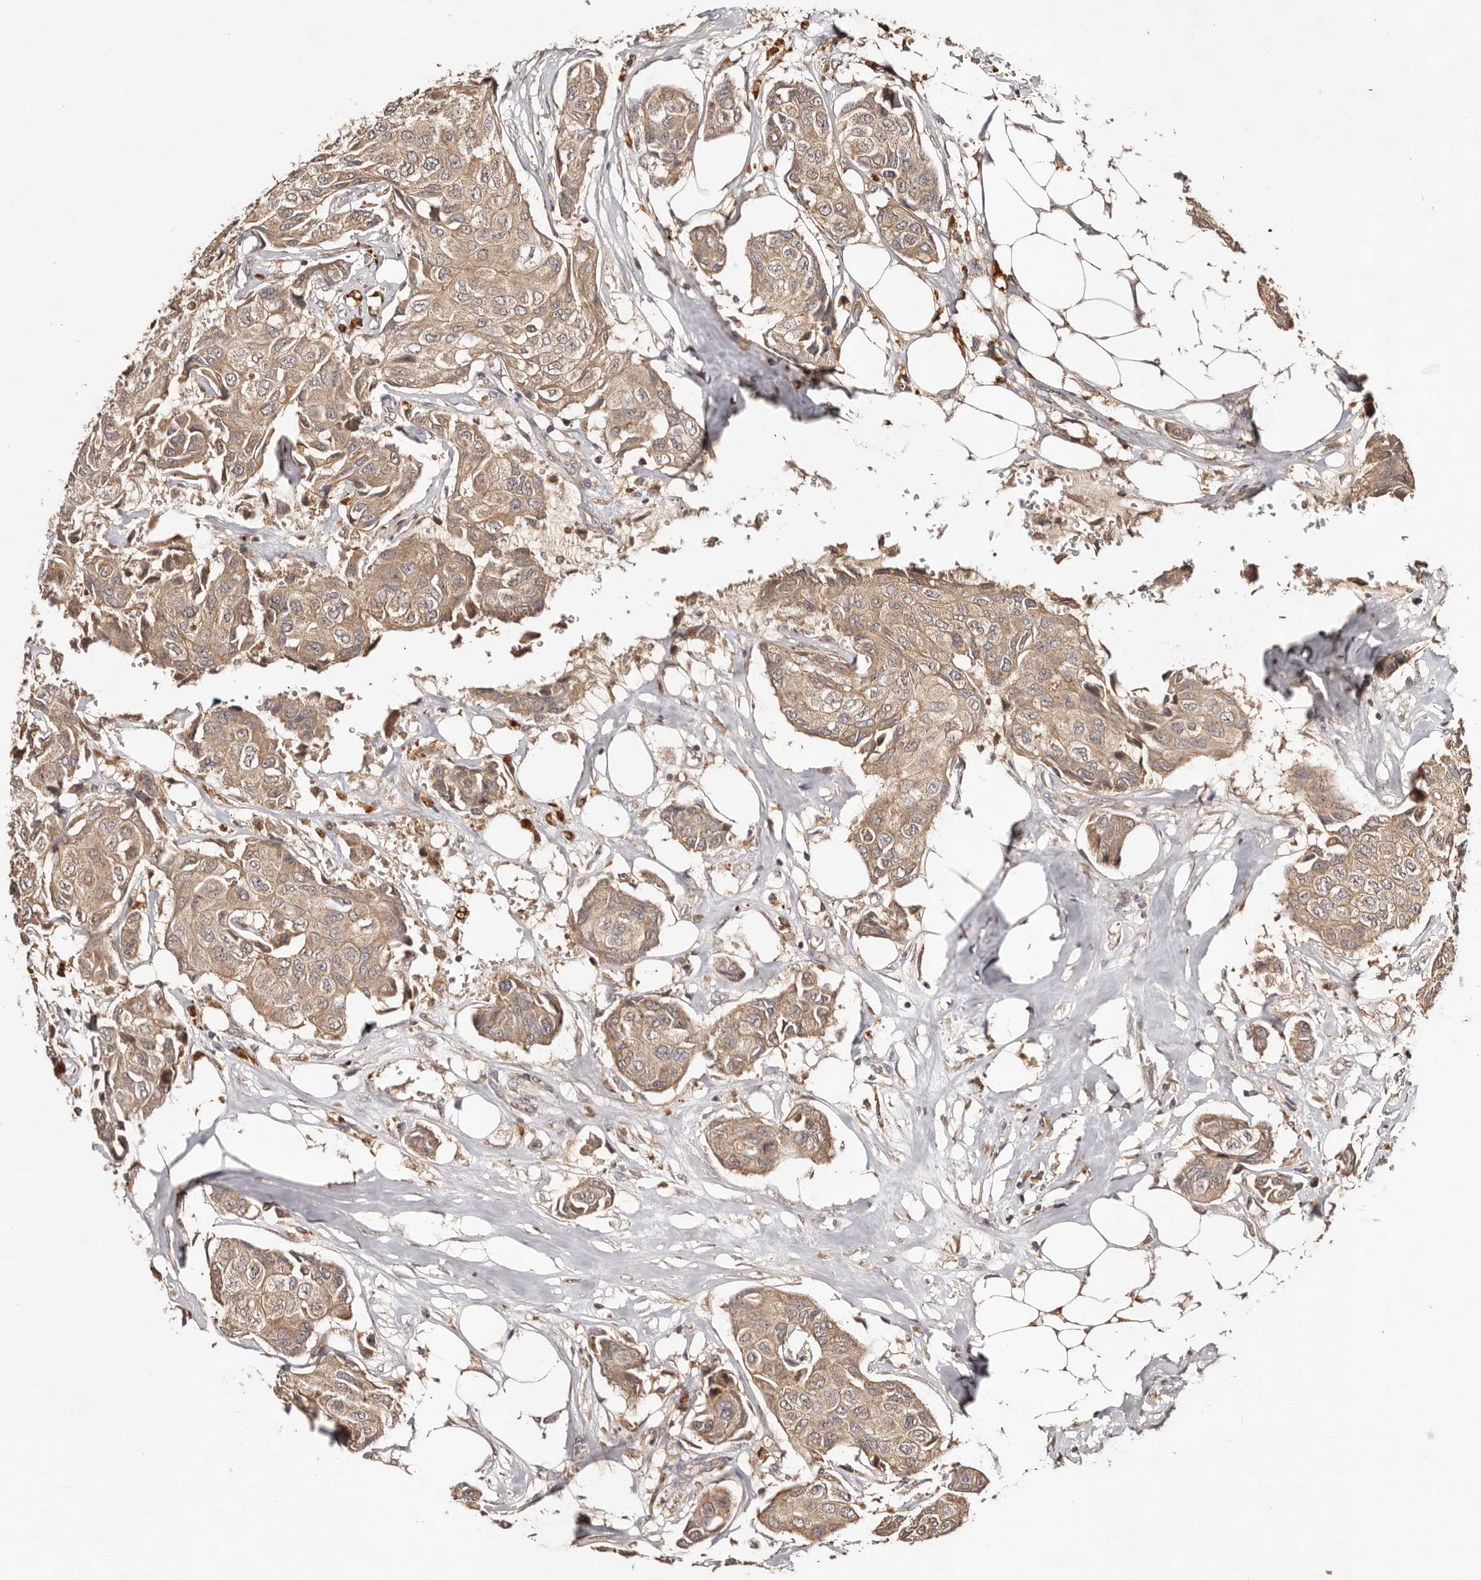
{"staining": {"intensity": "moderate", "quantity": ">75%", "location": "cytoplasmic/membranous"}, "tissue": "breast cancer", "cell_type": "Tumor cells", "image_type": "cancer", "snomed": [{"axis": "morphology", "description": "Duct carcinoma"}, {"axis": "topography", "description": "Breast"}], "caption": "Moderate cytoplasmic/membranous positivity is appreciated in approximately >75% of tumor cells in breast infiltrating ductal carcinoma.", "gene": "PKIB", "patient": {"sex": "female", "age": 80}}